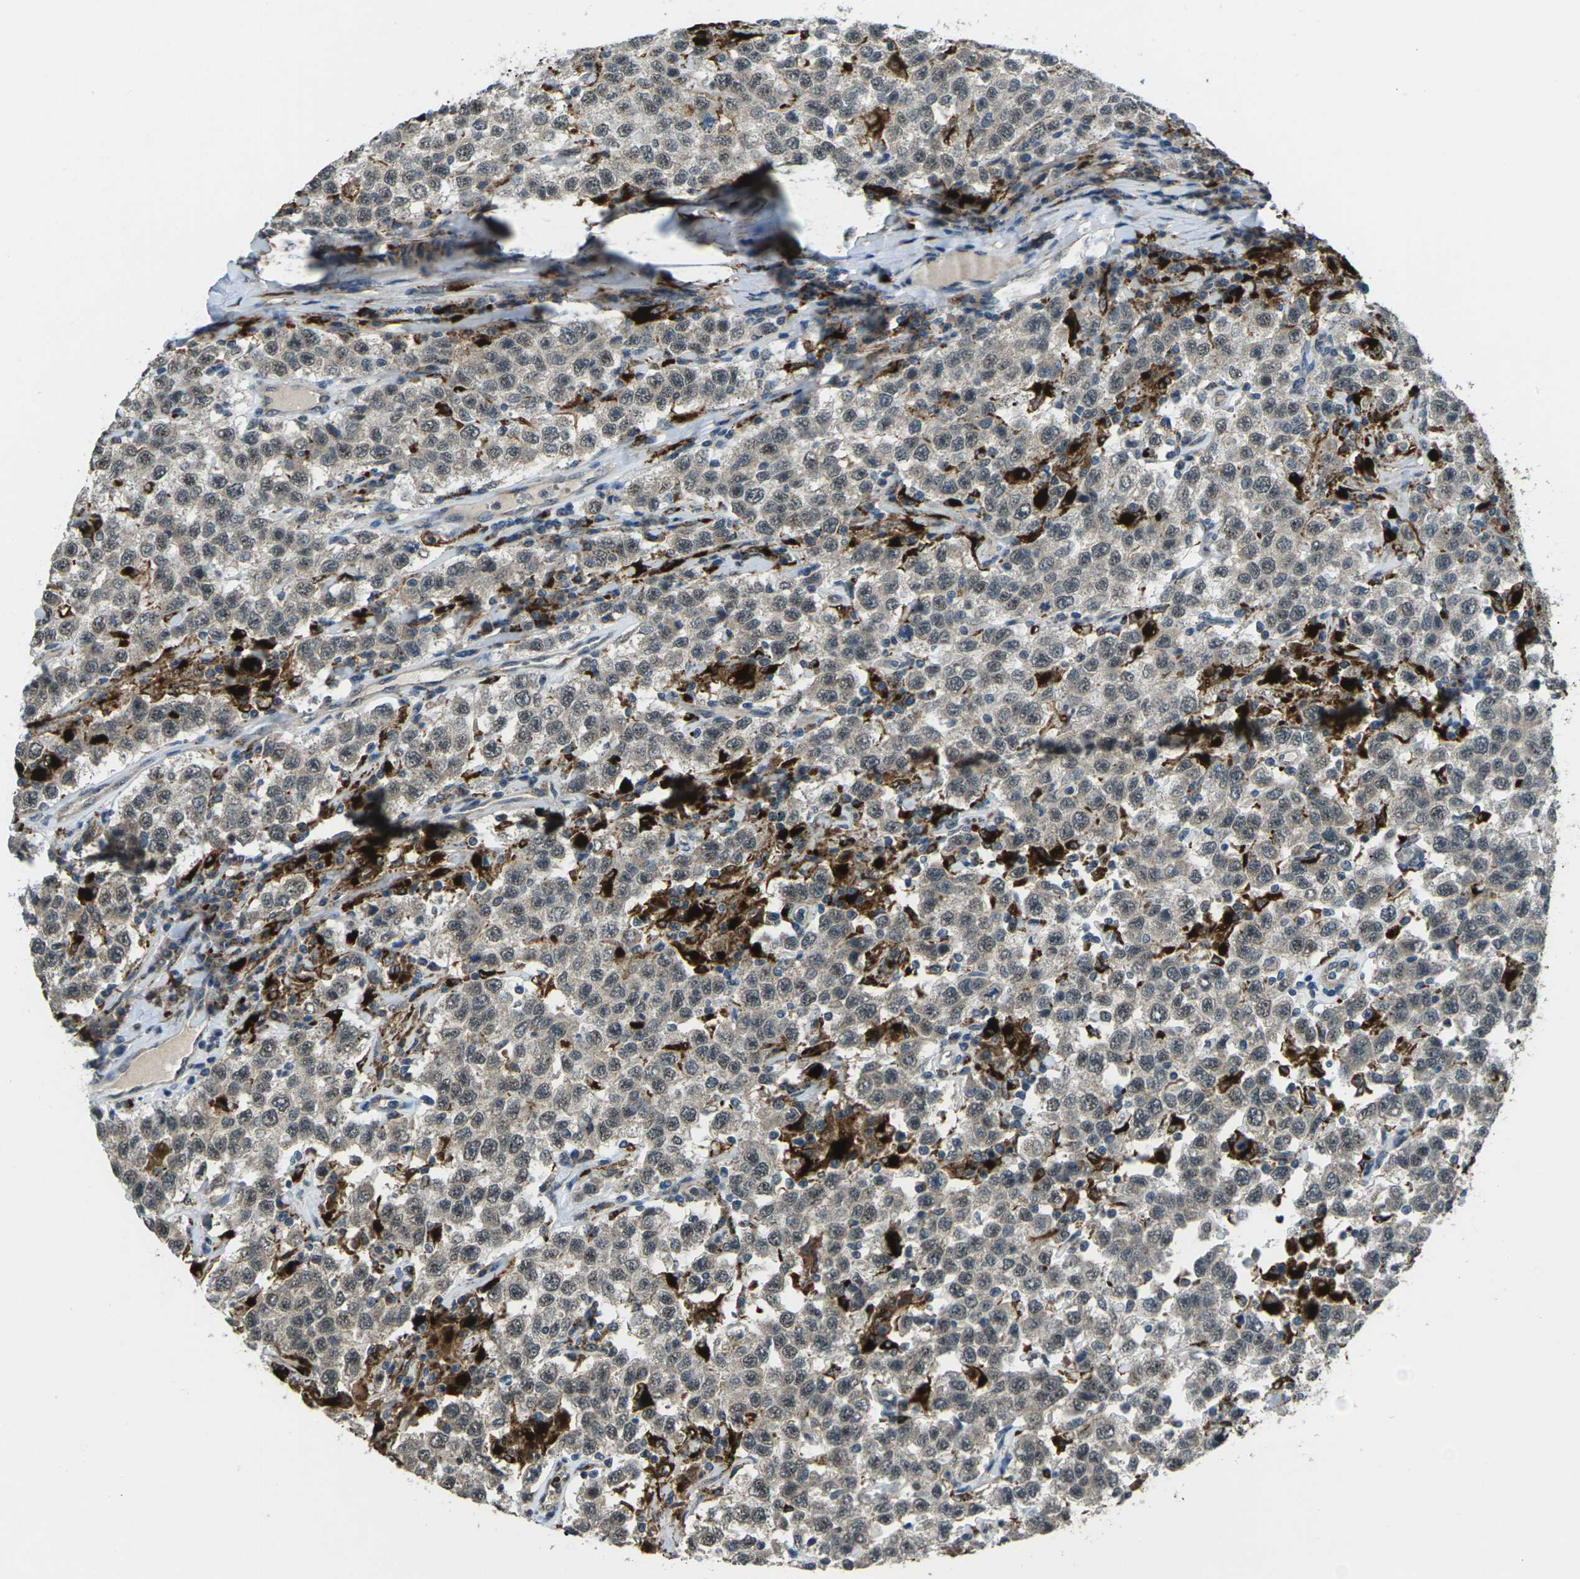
{"staining": {"intensity": "weak", "quantity": "<25%", "location": "cytoplasmic/membranous"}, "tissue": "testis cancer", "cell_type": "Tumor cells", "image_type": "cancer", "snomed": [{"axis": "morphology", "description": "Seminoma, NOS"}, {"axis": "topography", "description": "Testis"}], "caption": "The histopathology image shows no staining of tumor cells in seminoma (testis). (DAB immunohistochemistry visualized using brightfield microscopy, high magnification).", "gene": "SLC31A2", "patient": {"sex": "male", "age": 41}}